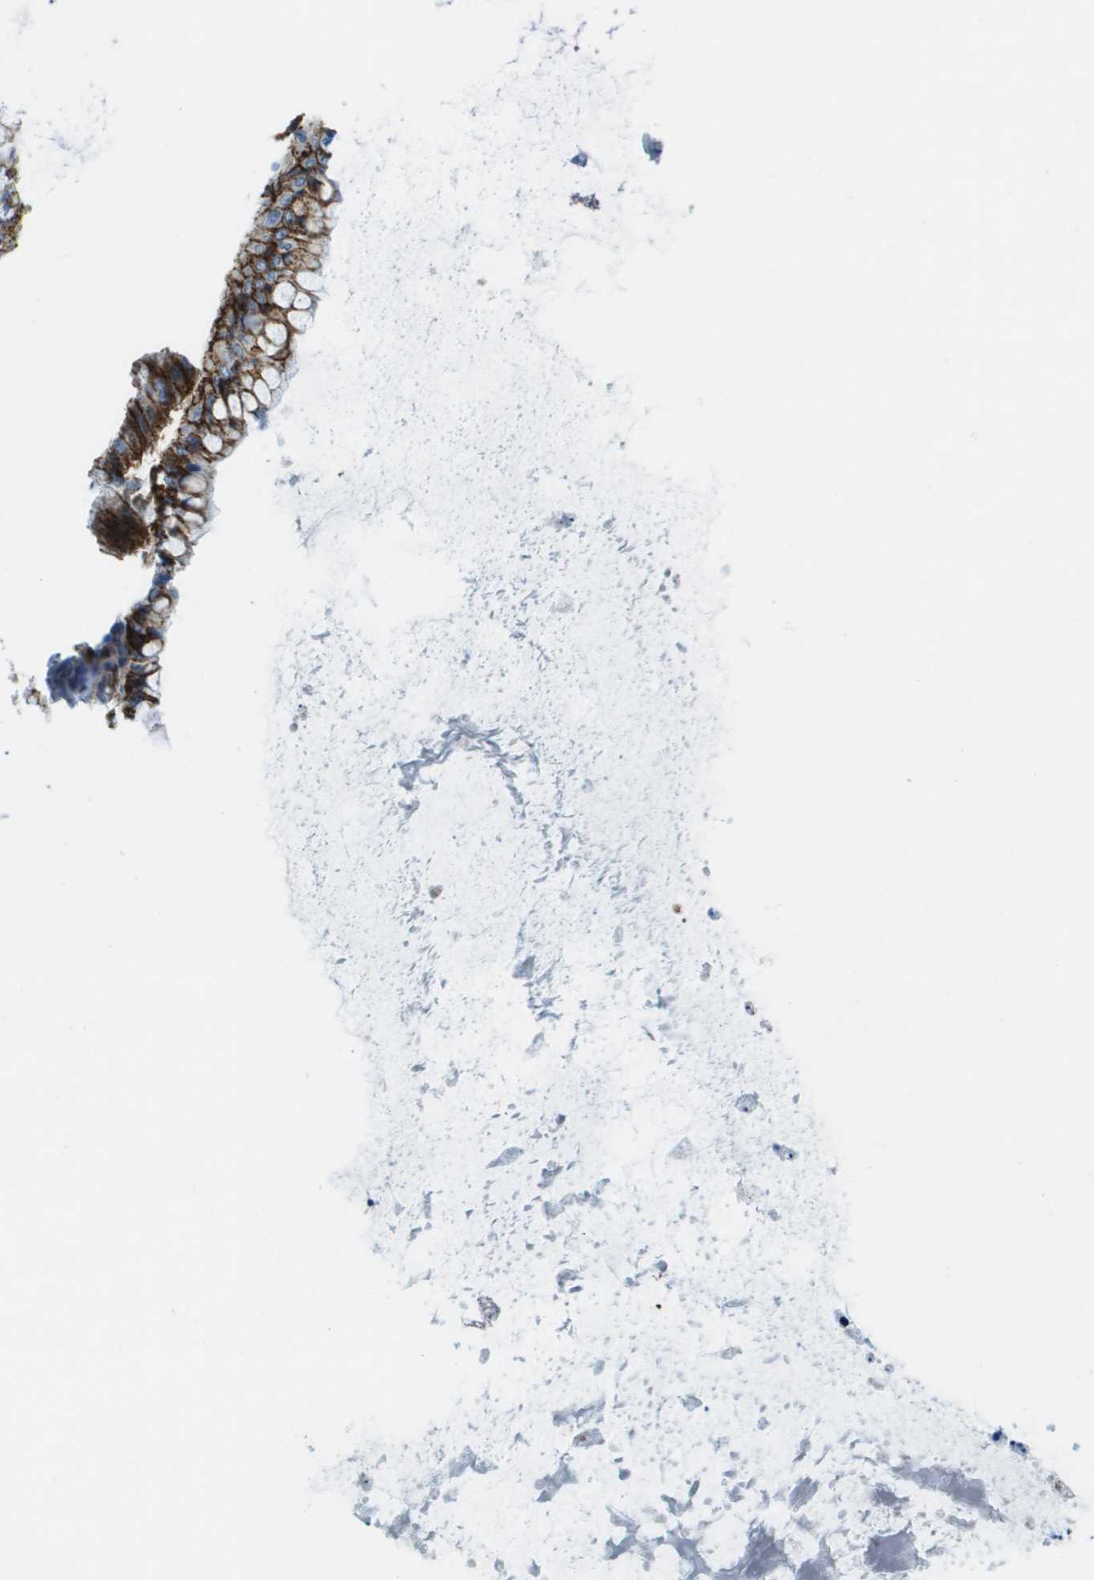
{"staining": {"intensity": "moderate", "quantity": ">75%", "location": "cytoplasmic/membranous"}, "tissue": "ovarian cancer", "cell_type": "Tumor cells", "image_type": "cancer", "snomed": [{"axis": "morphology", "description": "Cystadenocarcinoma, mucinous, NOS"}, {"axis": "topography", "description": "Ovary"}], "caption": "Tumor cells reveal medium levels of moderate cytoplasmic/membranous staining in about >75% of cells in human ovarian mucinous cystadenocarcinoma. (DAB IHC with brightfield microscopy, high magnification).", "gene": "SDC1", "patient": {"sex": "female", "age": 57}}